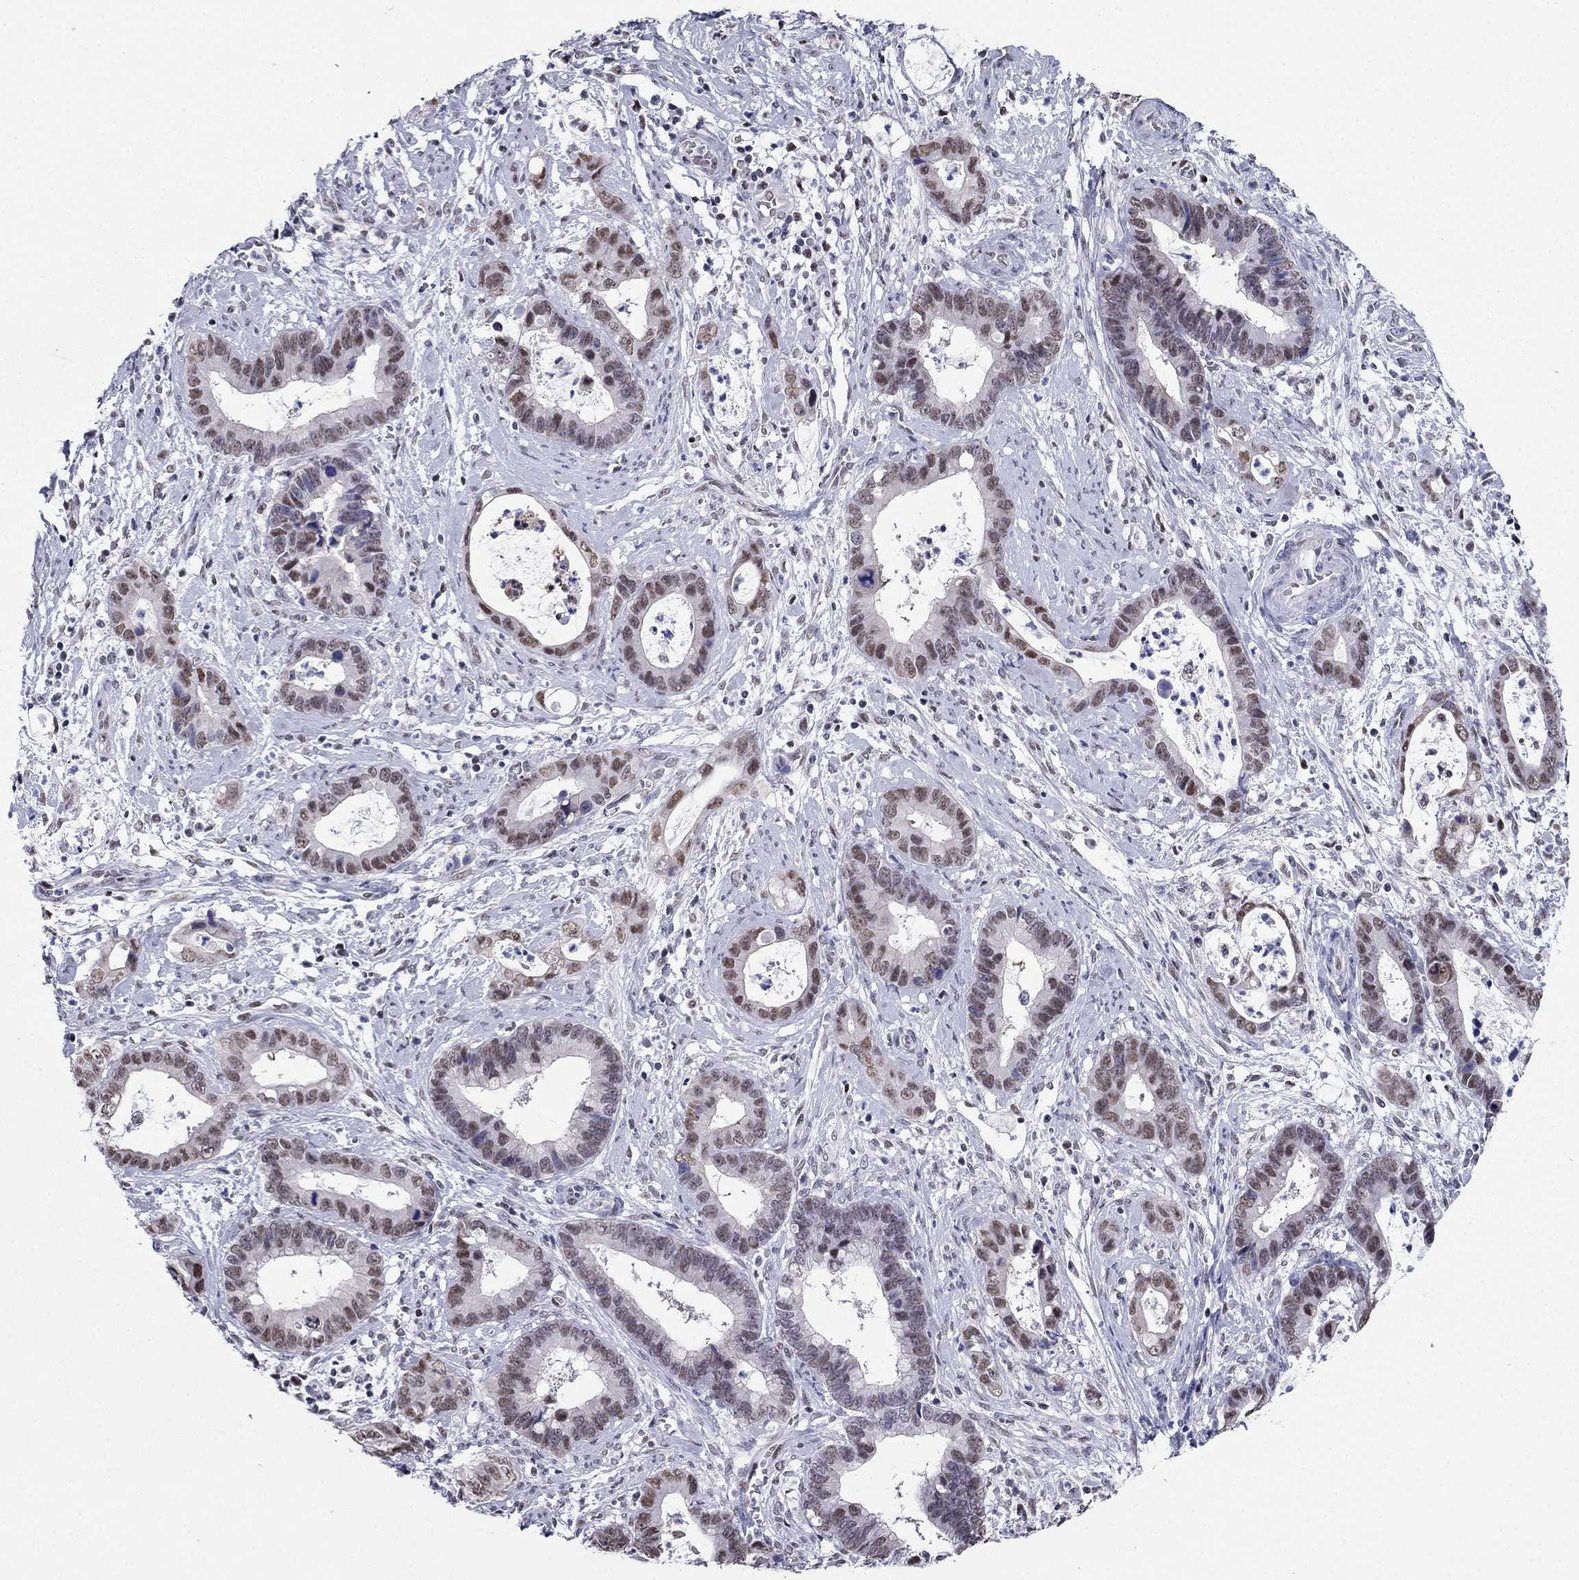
{"staining": {"intensity": "moderate", "quantity": "<25%", "location": "nuclear"}, "tissue": "cervical cancer", "cell_type": "Tumor cells", "image_type": "cancer", "snomed": [{"axis": "morphology", "description": "Adenocarcinoma, NOS"}, {"axis": "topography", "description": "Cervix"}], "caption": "This photomicrograph displays cervical cancer (adenocarcinoma) stained with IHC to label a protein in brown. The nuclear of tumor cells show moderate positivity for the protein. Nuclei are counter-stained blue.", "gene": "PPM1G", "patient": {"sex": "female", "age": 44}}